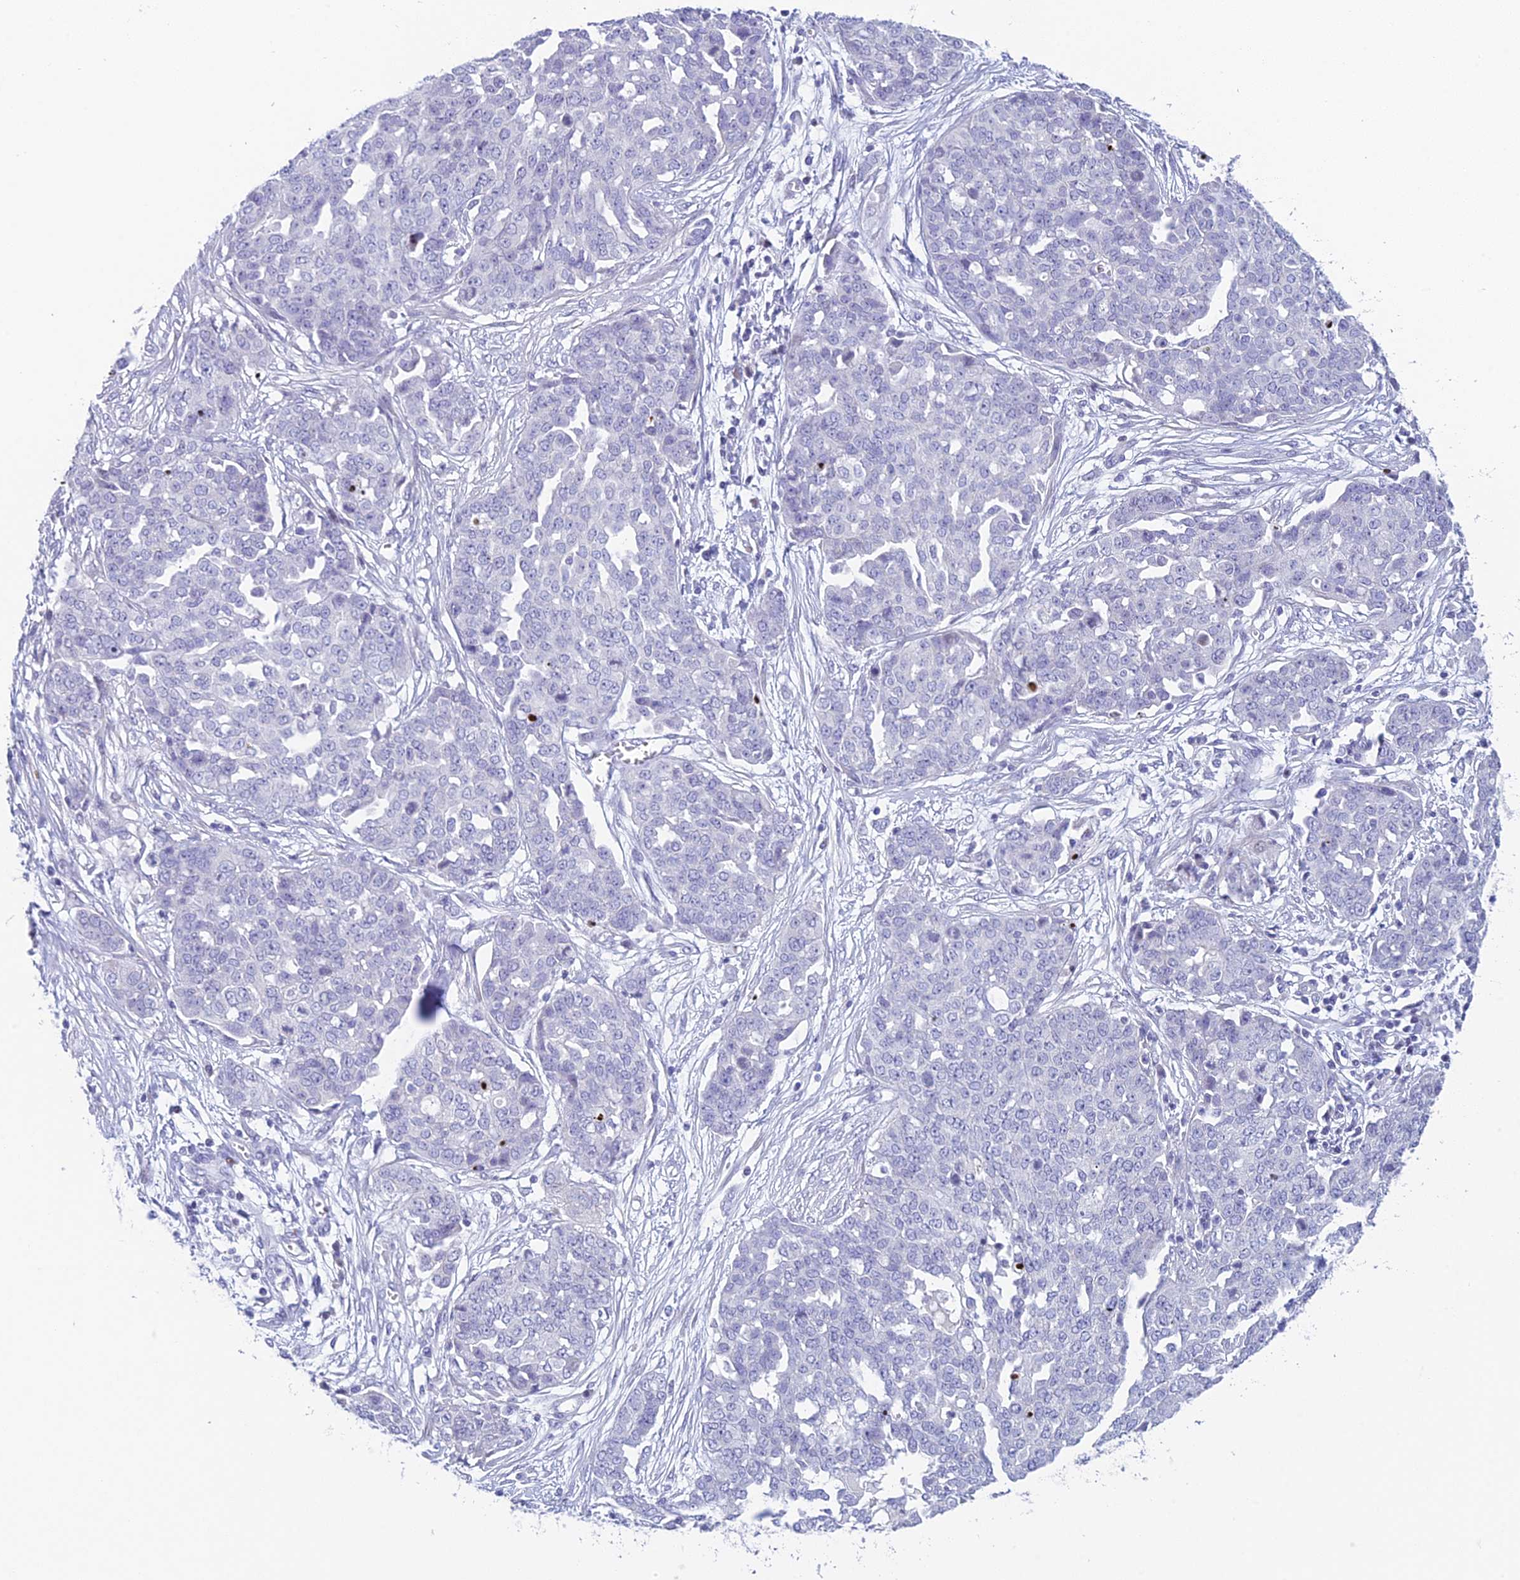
{"staining": {"intensity": "negative", "quantity": "none", "location": "none"}, "tissue": "ovarian cancer", "cell_type": "Tumor cells", "image_type": "cancer", "snomed": [{"axis": "morphology", "description": "Cystadenocarcinoma, serous, NOS"}, {"axis": "topography", "description": "Soft tissue"}, {"axis": "topography", "description": "Ovary"}], "caption": "Ovarian serous cystadenocarcinoma was stained to show a protein in brown. There is no significant staining in tumor cells.", "gene": "REXO5", "patient": {"sex": "female", "age": 57}}